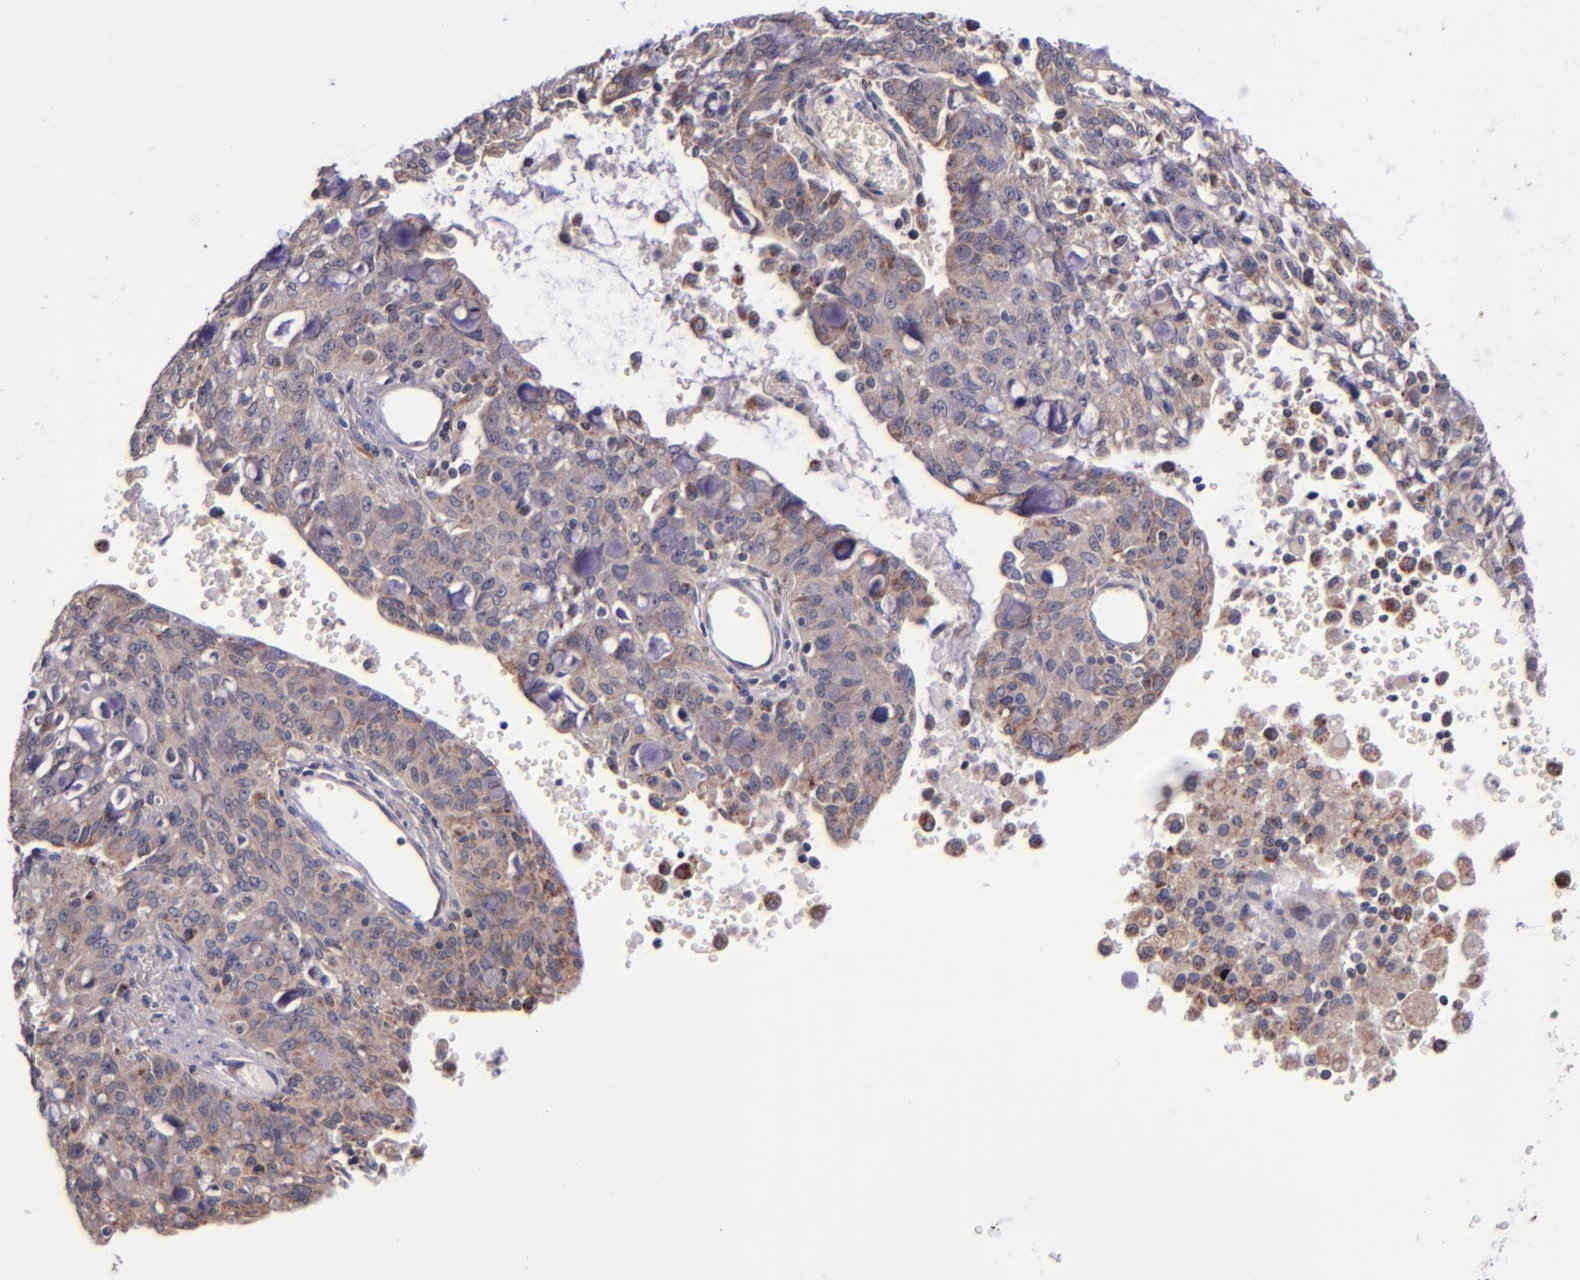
{"staining": {"intensity": "weak", "quantity": ">75%", "location": "cytoplasmic/membranous"}, "tissue": "lung cancer", "cell_type": "Tumor cells", "image_type": "cancer", "snomed": [{"axis": "morphology", "description": "Adenocarcinoma, NOS"}, {"axis": "topography", "description": "Lung"}], "caption": "Lung cancer tissue shows weak cytoplasmic/membranous staining in approximately >75% of tumor cells, visualized by immunohistochemistry.", "gene": "SHC1", "patient": {"sex": "female", "age": 44}}